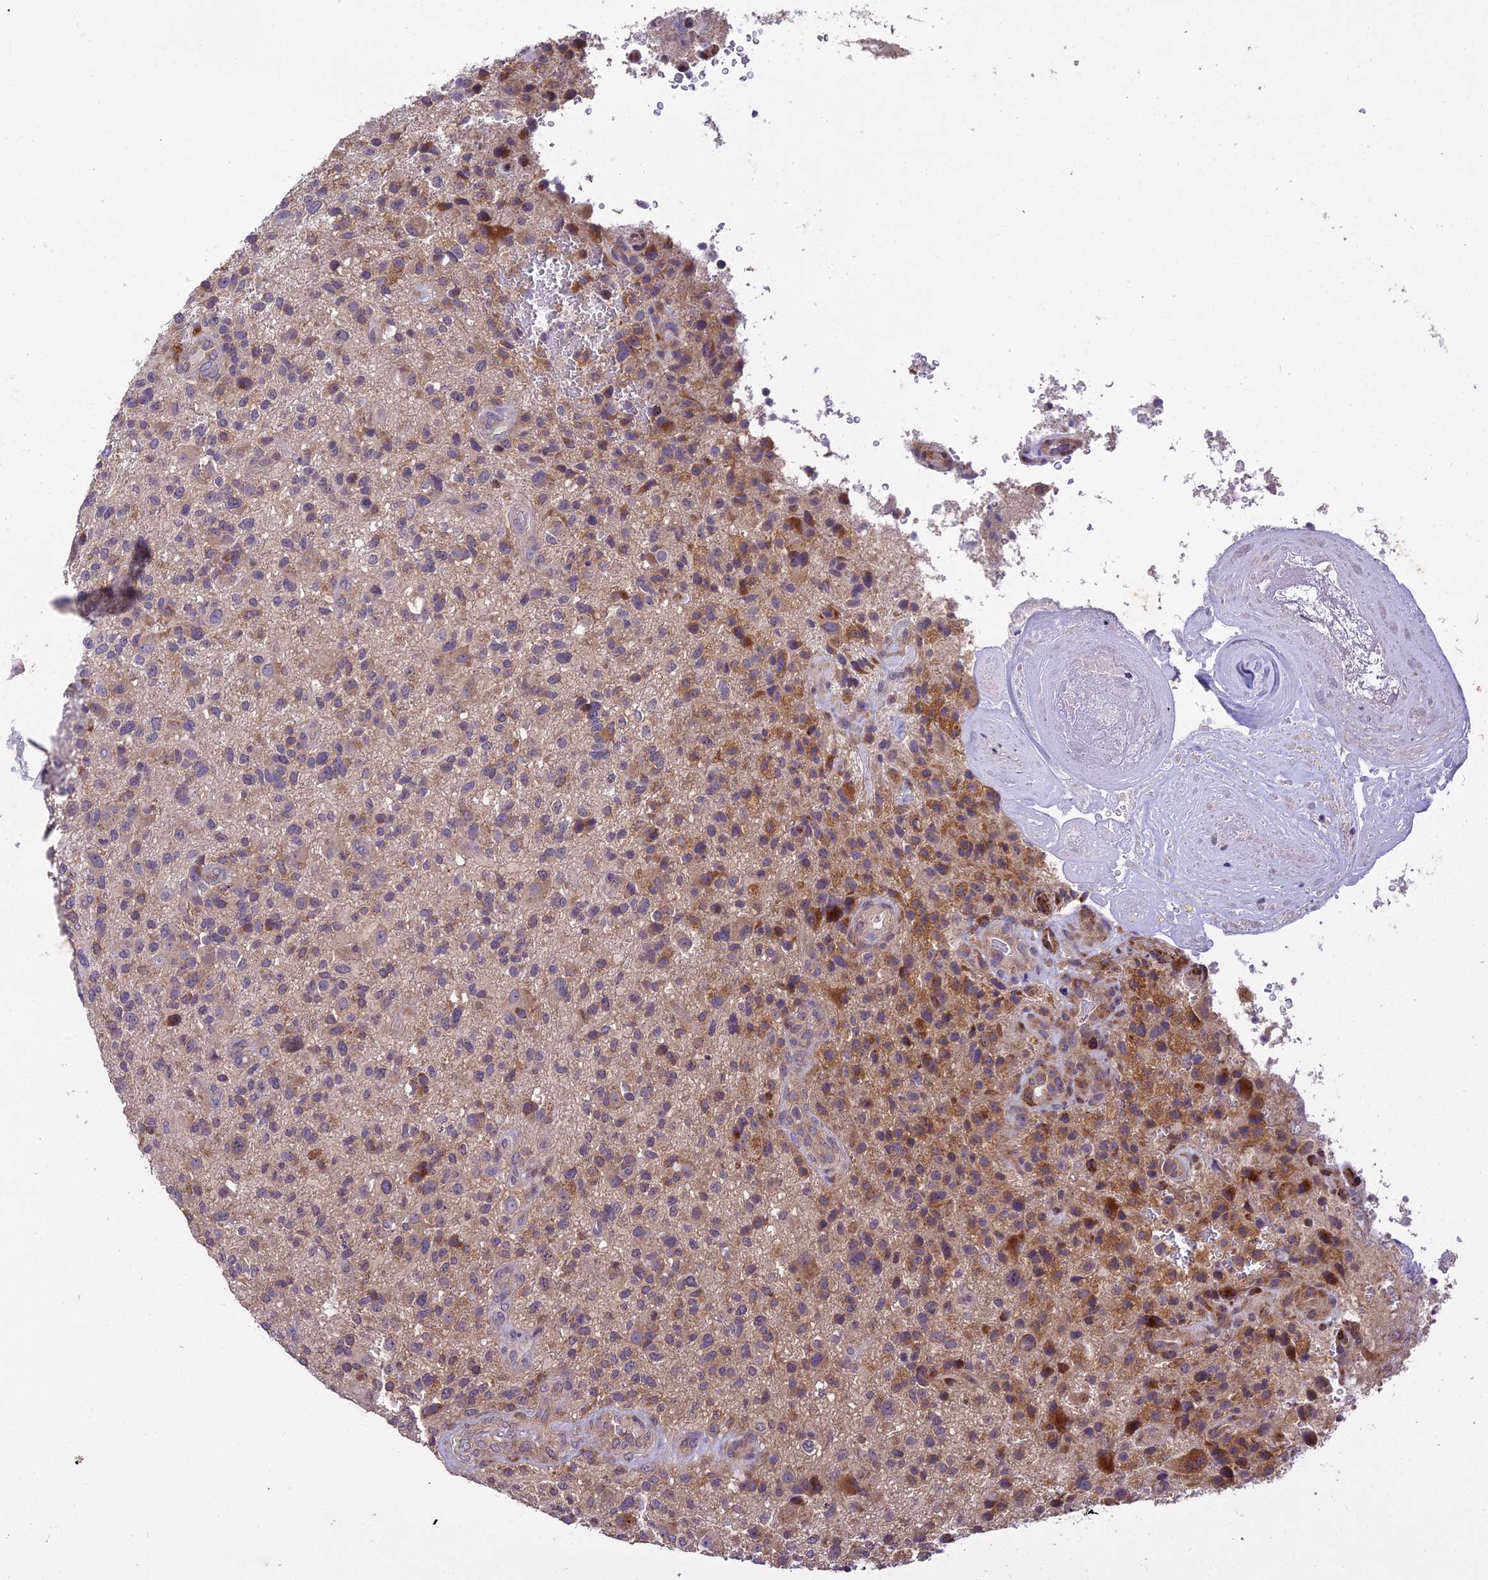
{"staining": {"intensity": "moderate", "quantity": "25%-75%", "location": "cytoplasmic/membranous"}, "tissue": "glioma", "cell_type": "Tumor cells", "image_type": "cancer", "snomed": [{"axis": "morphology", "description": "Glioma, malignant, High grade"}, {"axis": "topography", "description": "Brain"}], "caption": "A photomicrograph showing moderate cytoplasmic/membranous positivity in about 25%-75% of tumor cells in glioma, as visualized by brown immunohistochemical staining.", "gene": "CENPL", "patient": {"sex": "male", "age": 47}}